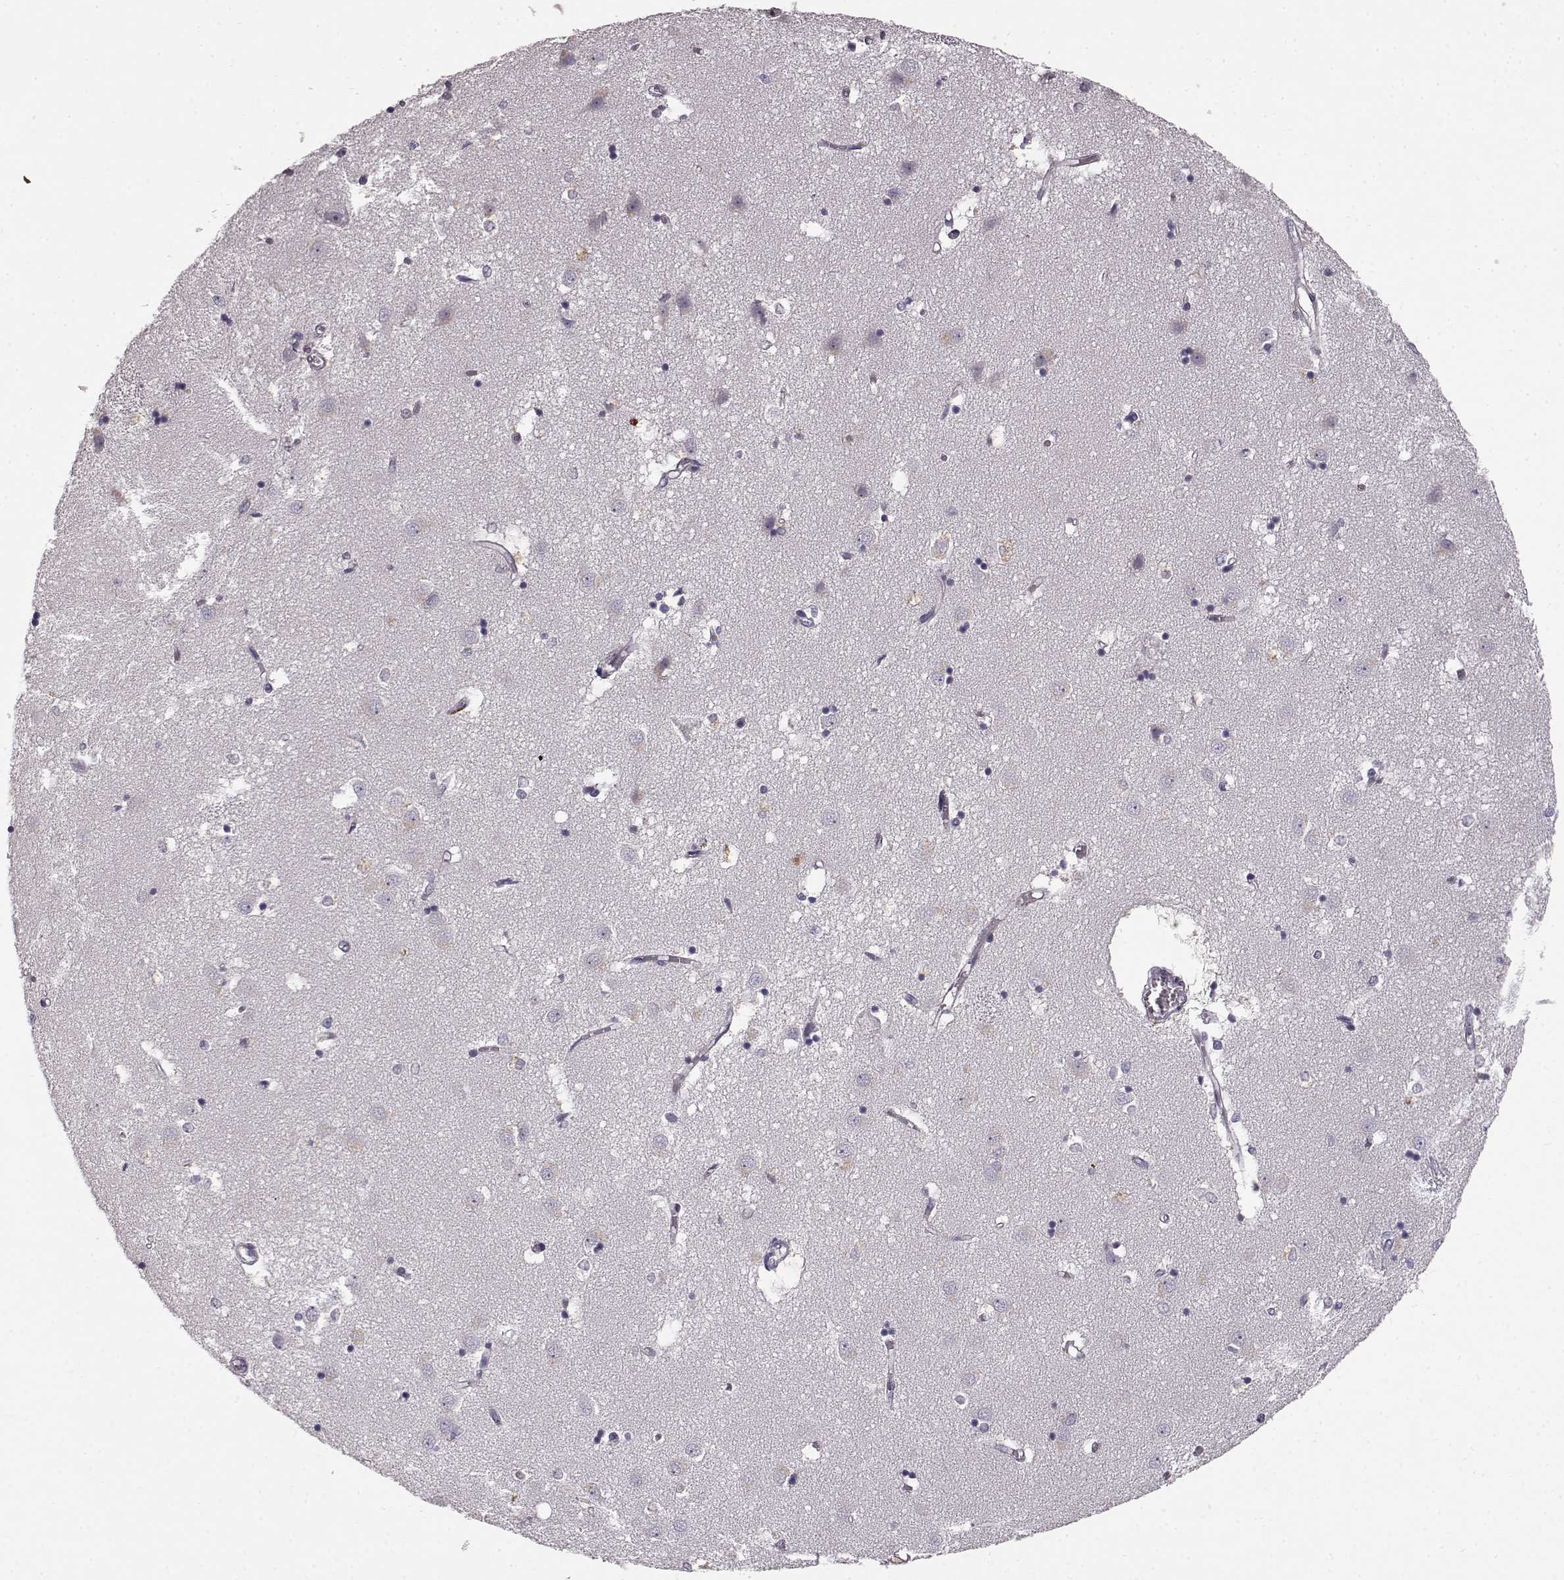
{"staining": {"intensity": "negative", "quantity": "none", "location": "none"}, "tissue": "caudate", "cell_type": "Glial cells", "image_type": "normal", "snomed": [{"axis": "morphology", "description": "Normal tissue, NOS"}, {"axis": "topography", "description": "Lateral ventricle wall"}], "caption": "IHC image of normal caudate stained for a protein (brown), which reveals no positivity in glial cells. (DAB (3,3'-diaminobenzidine) IHC, high magnification).", "gene": "CCNF", "patient": {"sex": "male", "age": 54}}